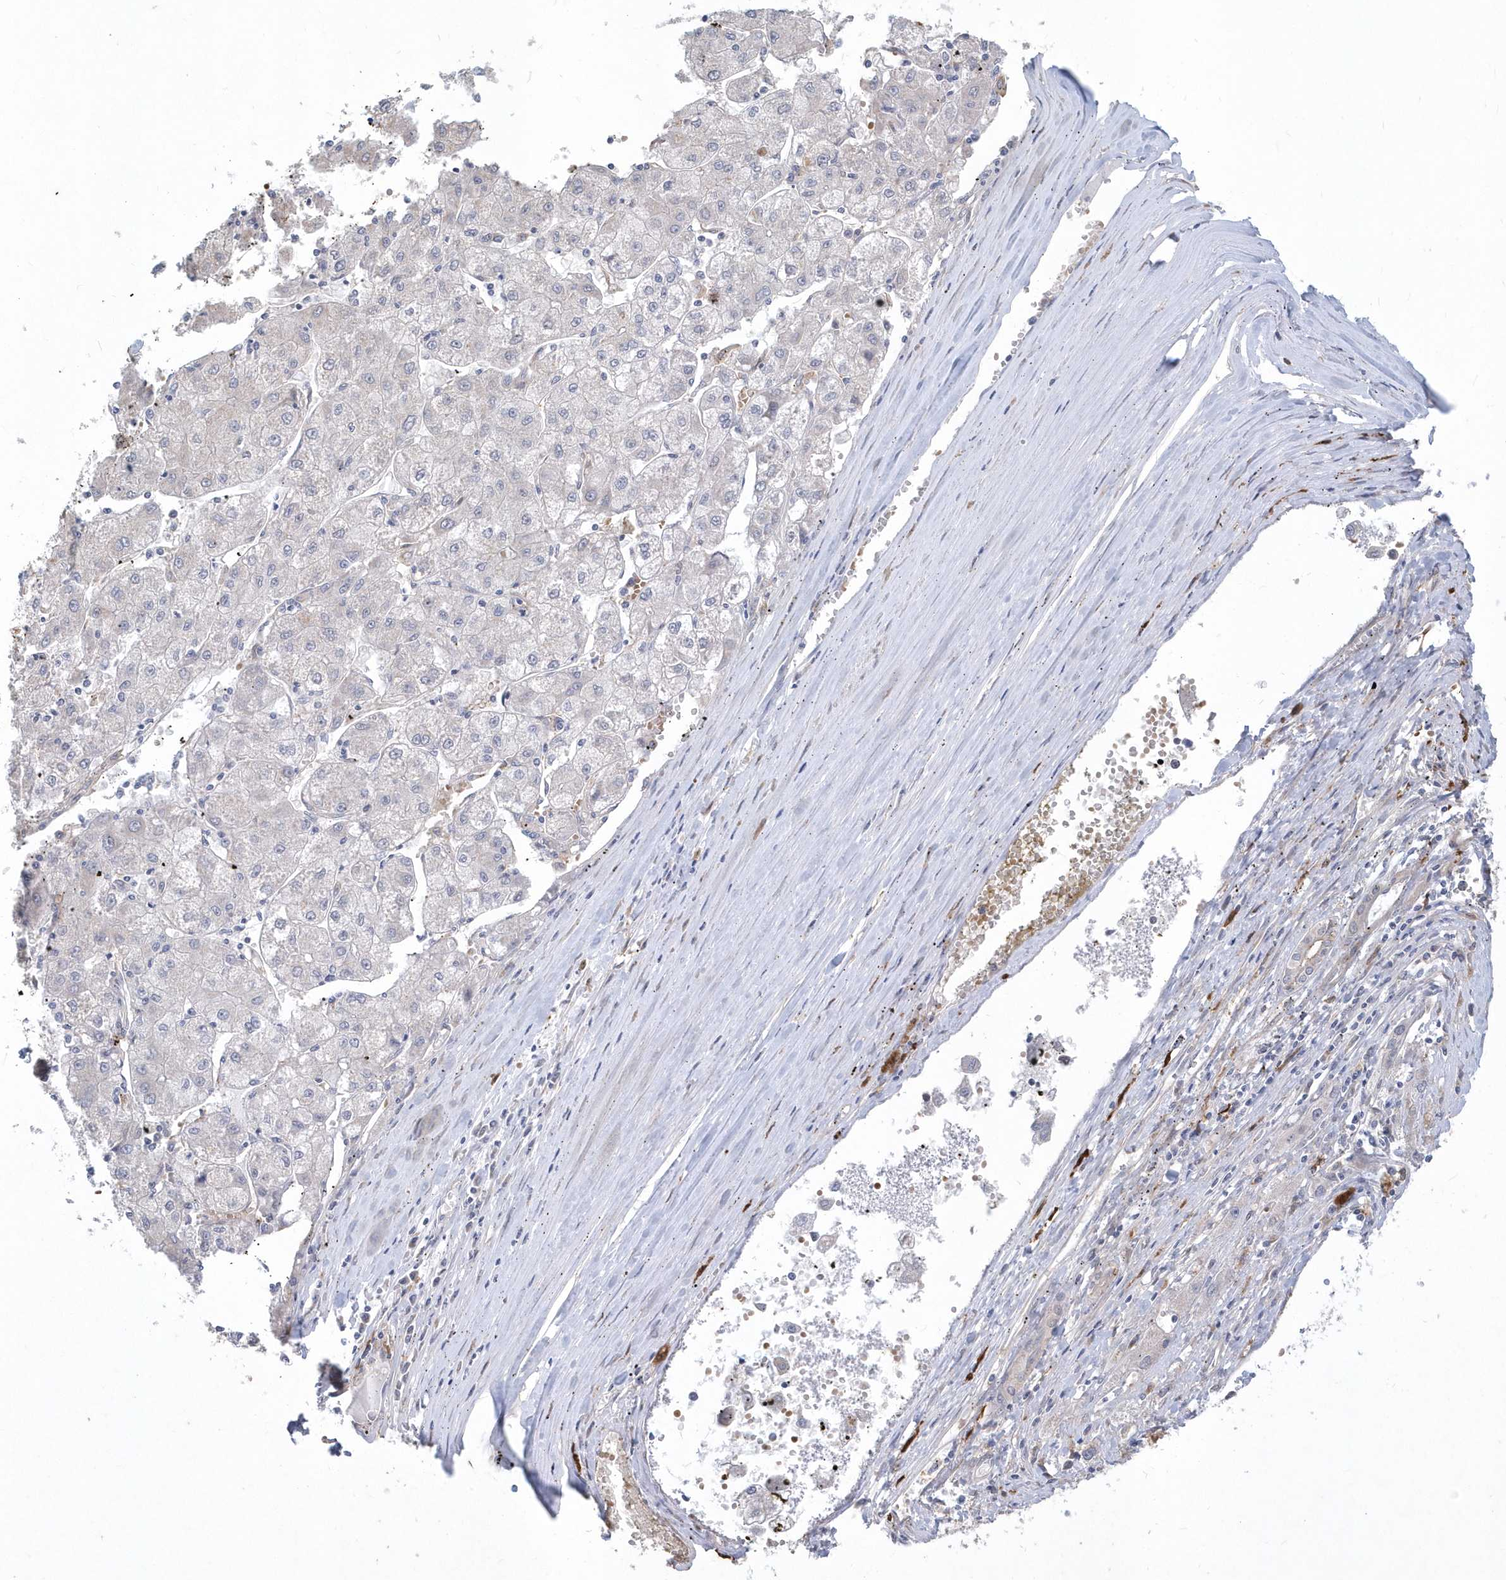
{"staining": {"intensity": "negative", "quantity": "none", "location": "none"}, "tissue": "liver cancer", "cell_type": "Tumor cells", "image_type": "cancer", "snomed": [{"axis": "morphology", "description": "Carcinoma, Hepatocellular, NOS"}, {"axis": "topography", "description": "Liver"}], "caption": "Hepatocellular carcinoma (liver) was stained to show a protein in brown. There is no significant staining in tumor cells. Brightfield microscopy of immunohistochemistry (IHC) stained with DAB (brown) and hematoxylin (blue), captured at high magnification.", "gene": "TSPEAR", "patient": {"sex": "male", "age": 72}}